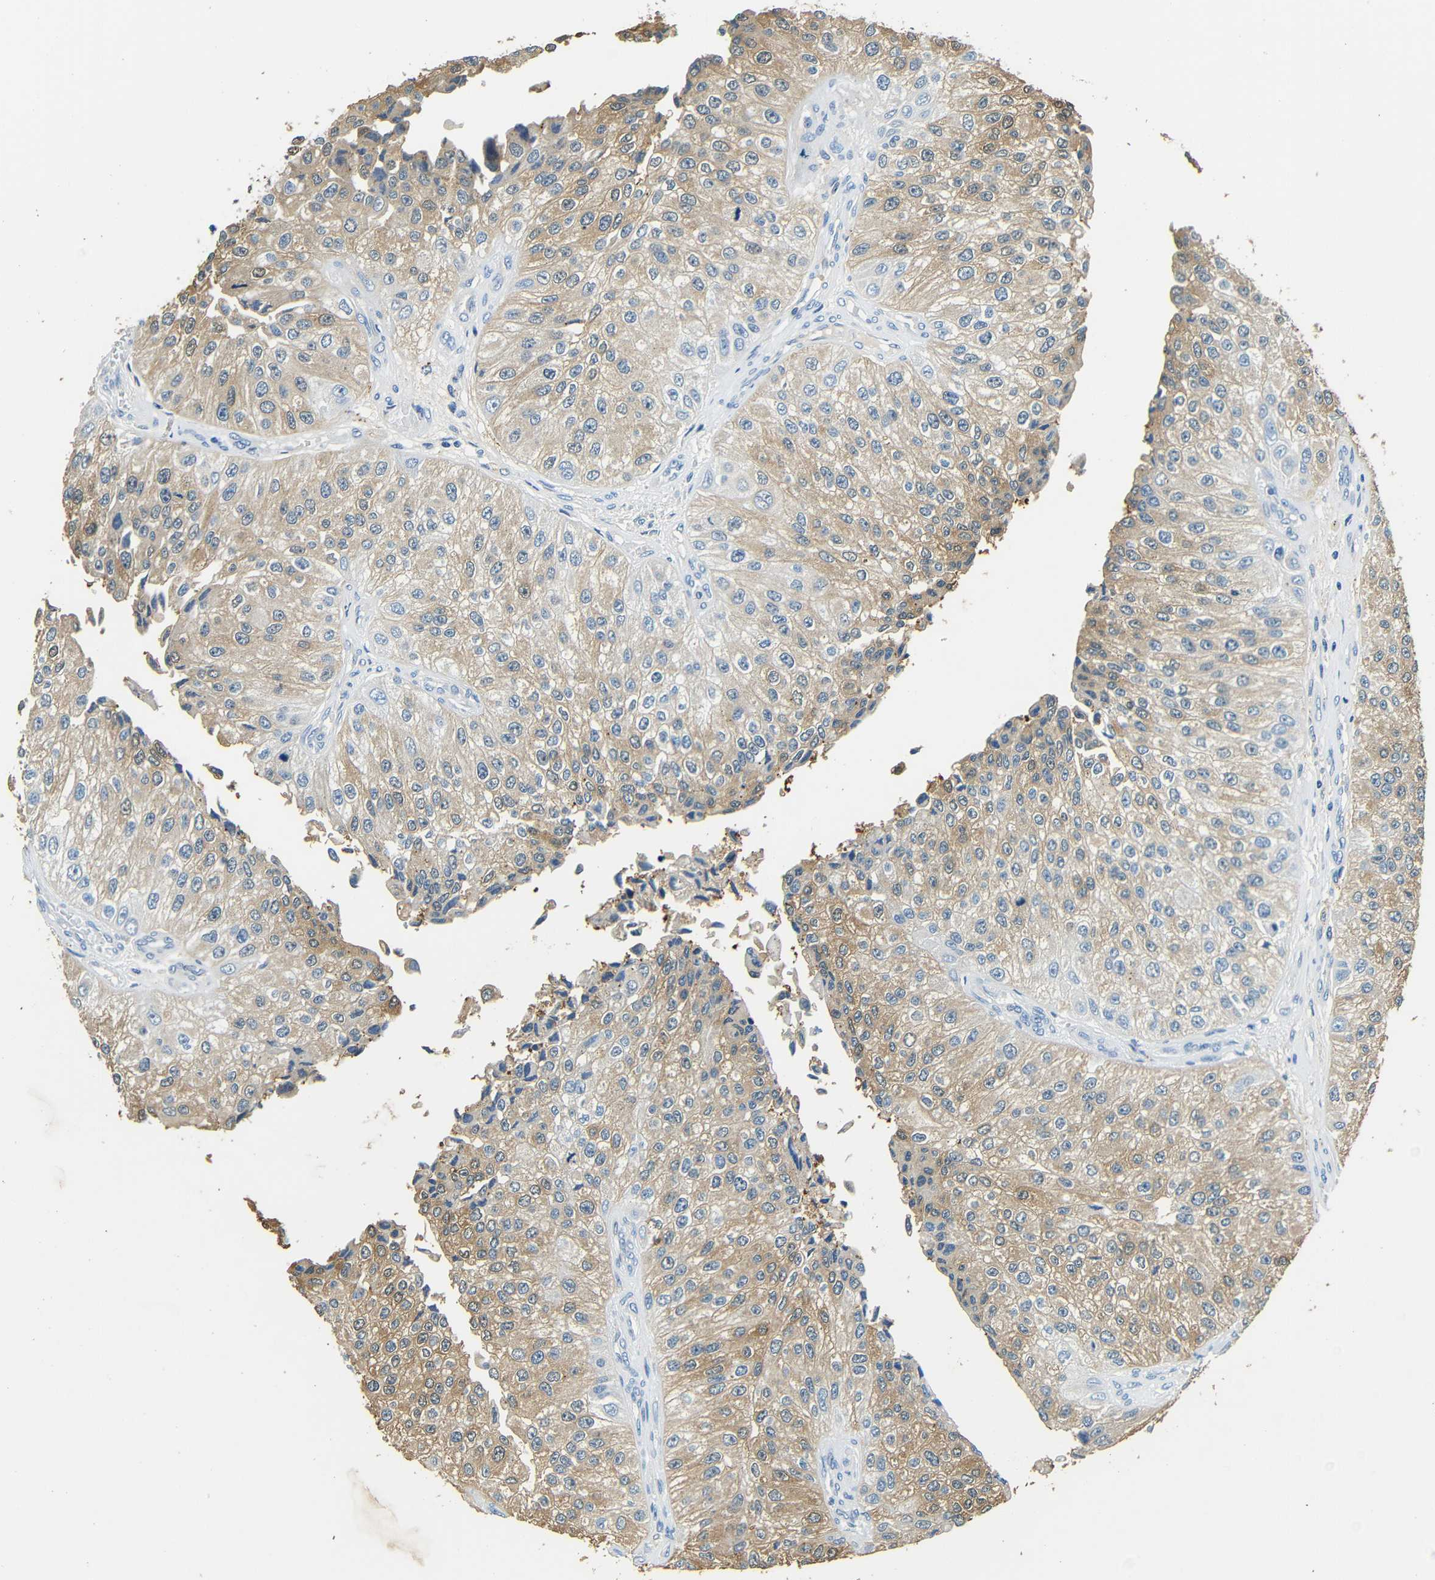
{"staining": {"intensity": "weak", "quantity": "25%-75%", "location": "cytoplasmic/membranous"}, "tissue": "urothelial cancer", "cell_type": "Tumor cells", "image_type": "cancer", "snomed": [{"axis": "morphology", "description": "Urothelial carcinoma, High grade"}, {"axis": "topography", "description": "Kidney"}, {"axis": "topography", "description": "Urinary bladder"}], "caption": "A brown stain labels weak cytoplasmic/membranous positivity of a protein in human urothelial cancer tumor cells.", "gene": "FMO5", "patient": {"sex": "male", "age": 77}}